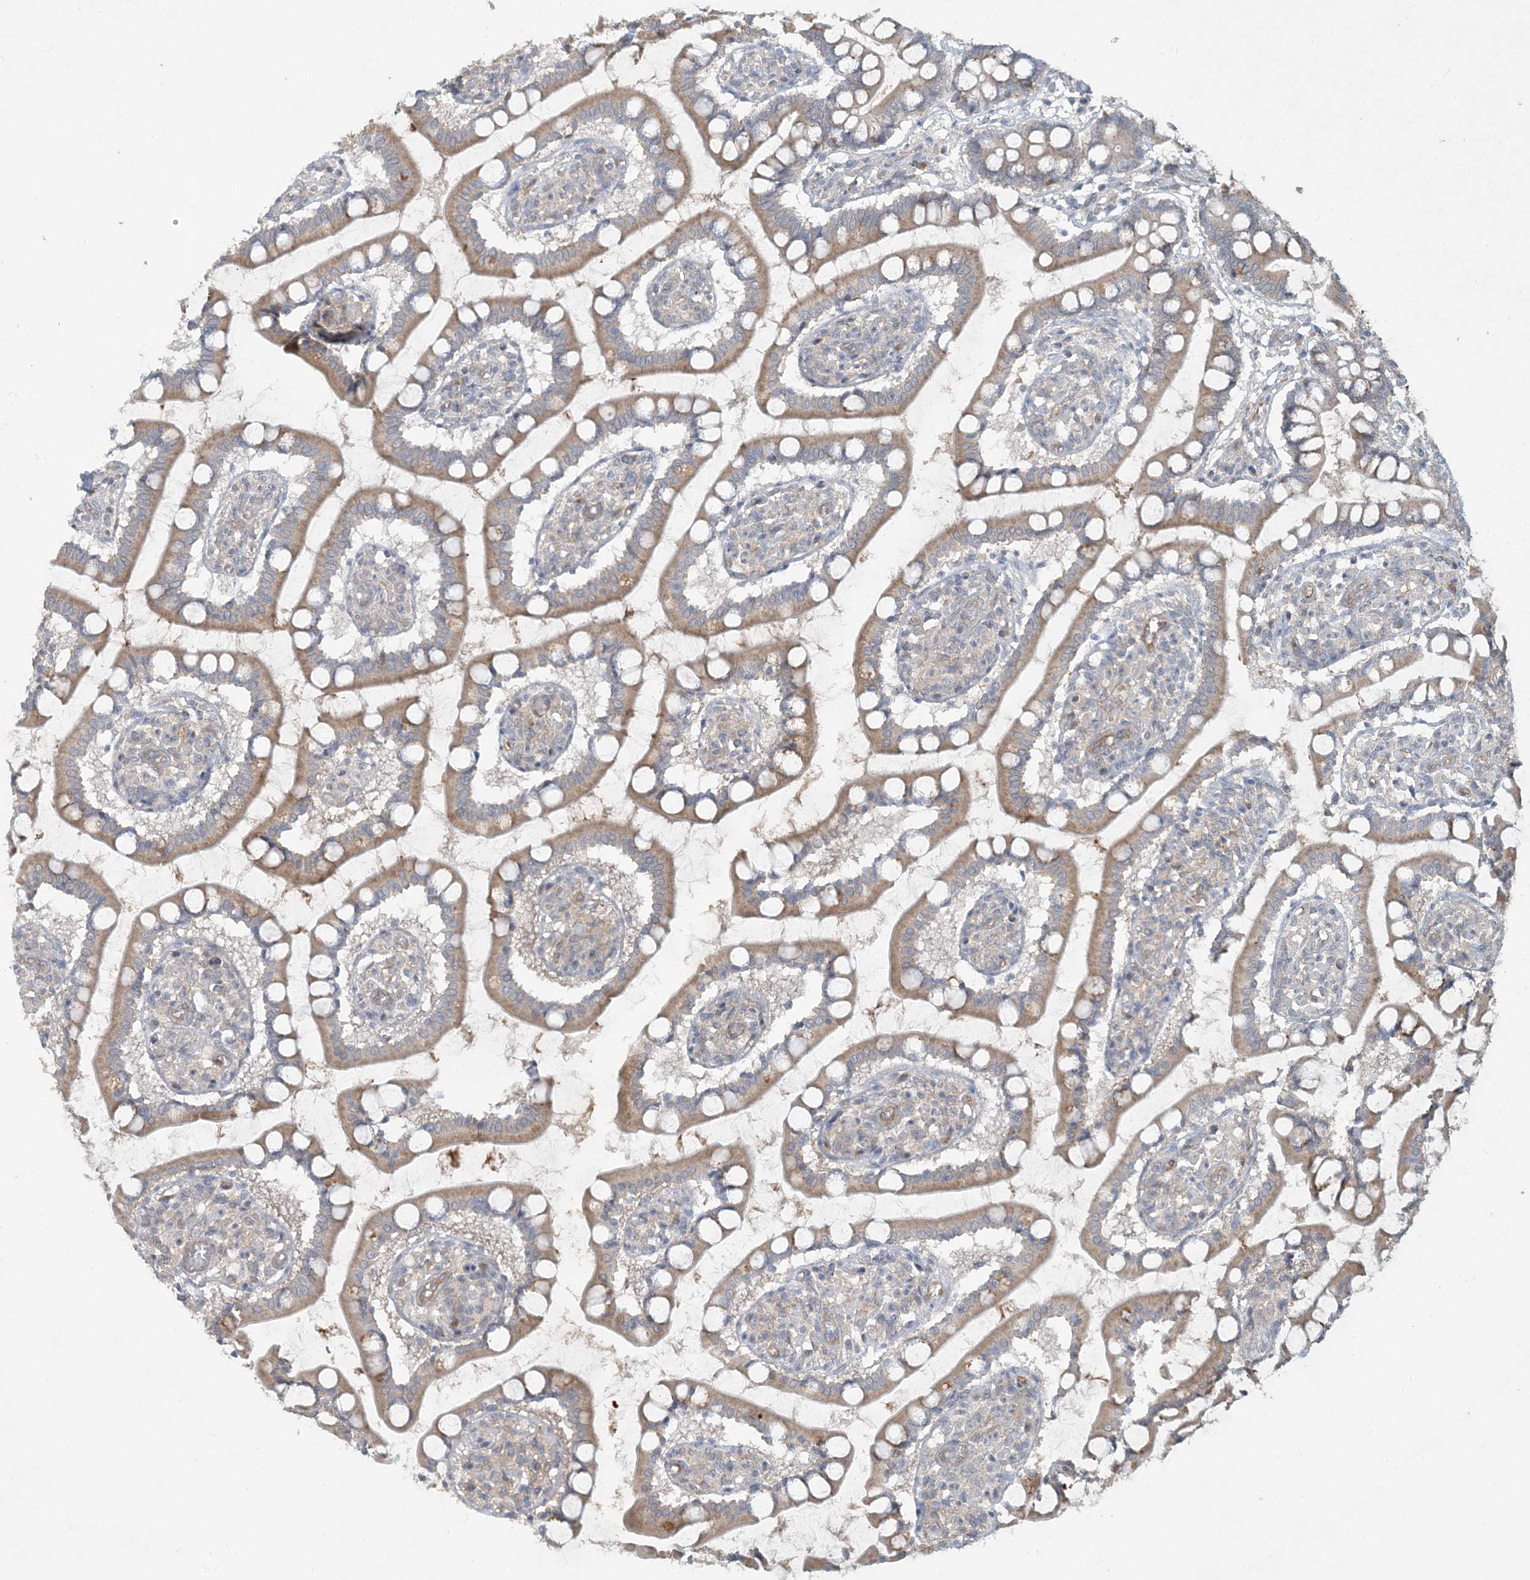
{"staining": {"intensity": "moderate", "quantity": ">75%", "location": "cytoplasmic/membranous"}, "tissue": "small intestine", "cell_type": "Glandular cells", "image_type": "normal", "snomed": [{"axis": "morphology", "description": "Normal tissue, NOS"}, {"axis": "topography", "description": "Small intestine"}], "caption": "Small intestine stained with DAB (3,3'-diaminobenzidine) immunohistochemistry (IHC) reveals medium levels of moderate cytoplasmic/membranous staining in approximately >75% of glandular cells.", "gene": "CDS1", "patient": {"sex": "male", "age": 52}}